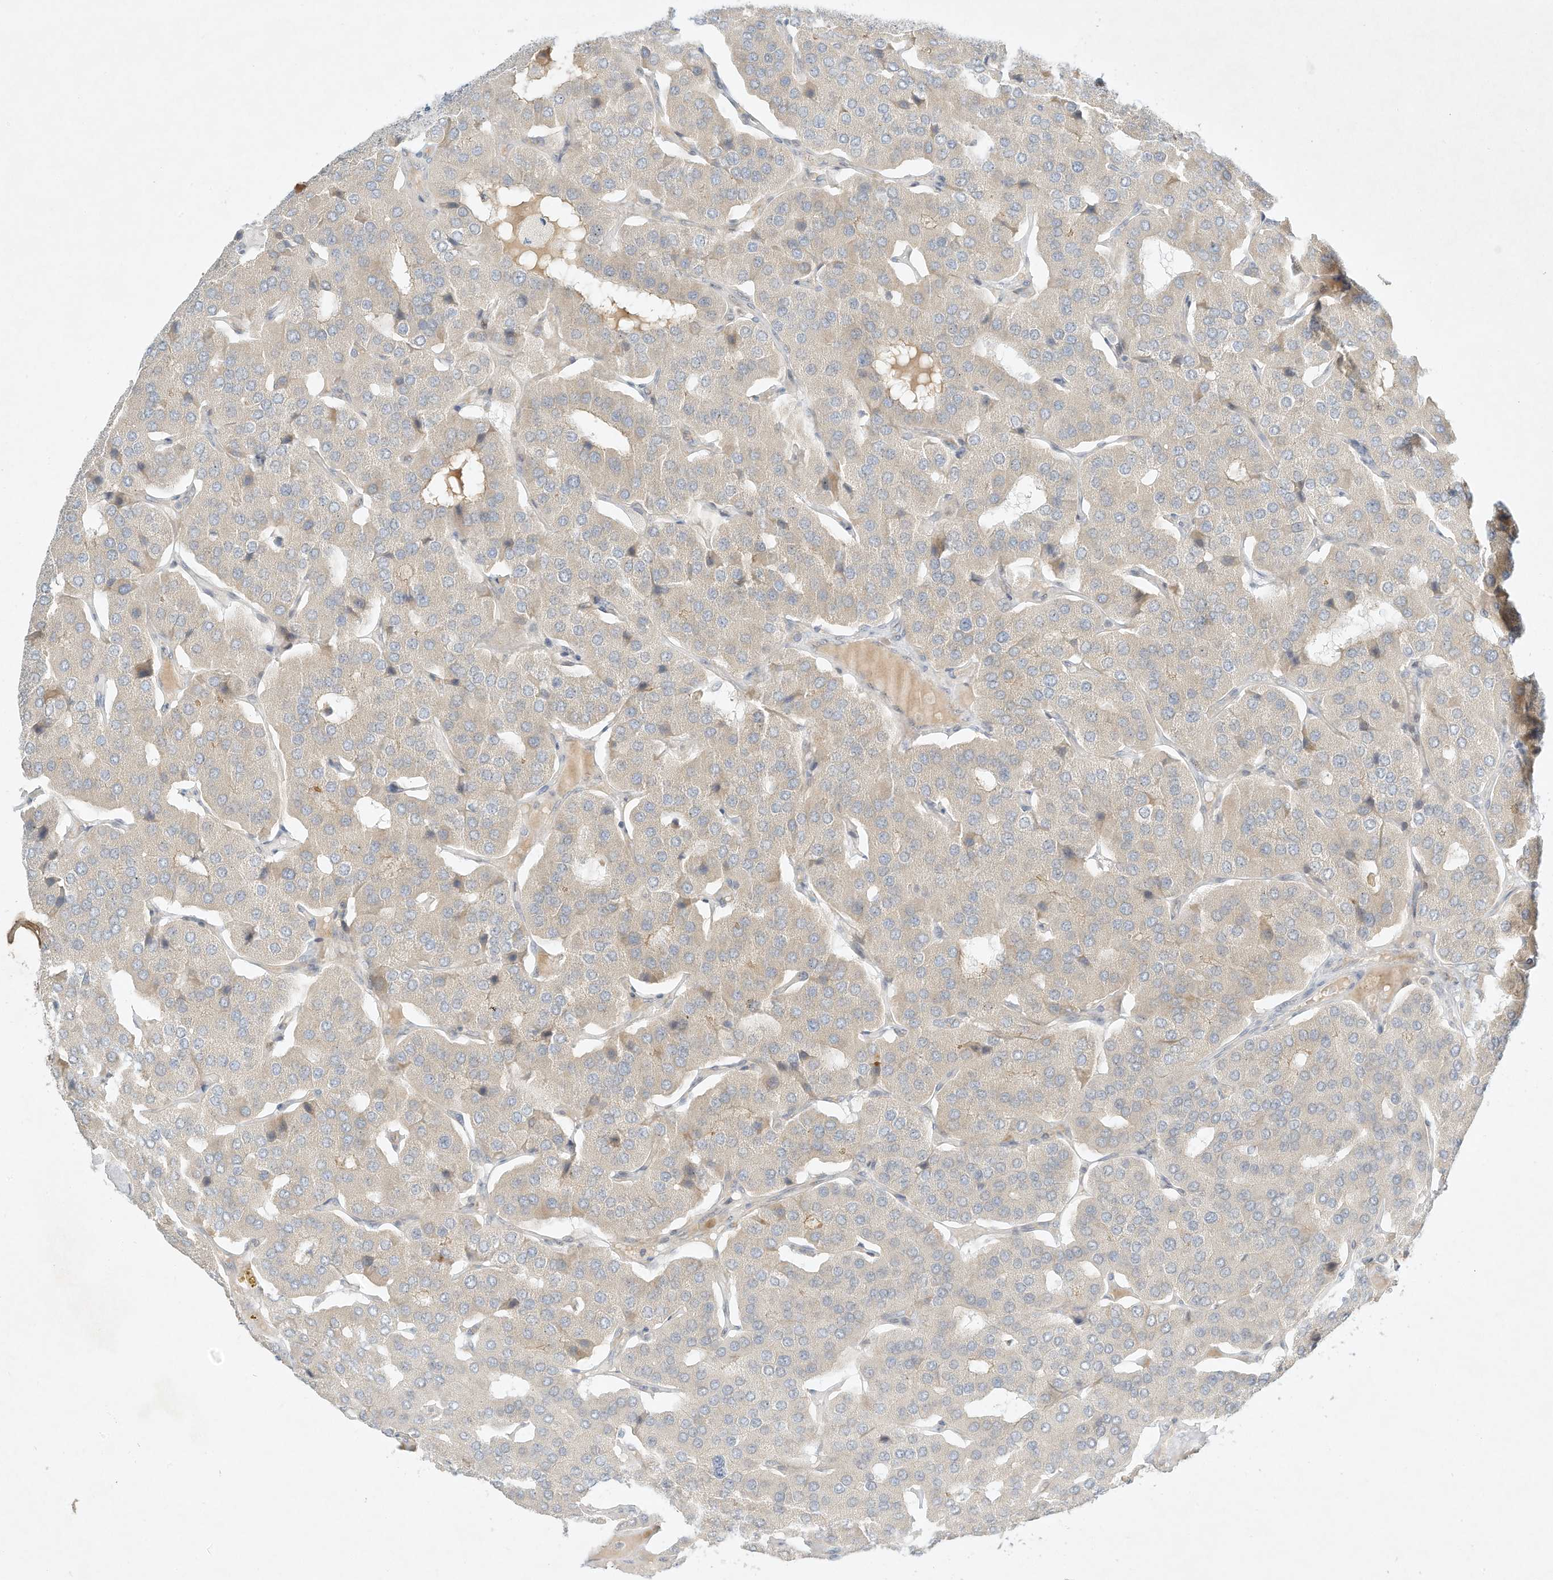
{"staining": {"intensity": "negative", "quantity": "none", "location": "none"}, "tissue": "parathyroid gland", "cell_type": "Glandular cells", "image_type": "normal", "snomed": [{"axis": "morphology", "description": "Normal tissue, NOS"}, {"axis": "morphology", "description": "Adenoma, NOS"}, {"axis": "topography", "description": "Parathyroid gland"}], "caption": "Immunohistochemical staining of normal parathyroid gland displays no significant positivity in glandular cells. (IHC, brightfield microscopy, high magnification).", "gene": "PAK6", "patient": {"sex": "female", "age": 86}}